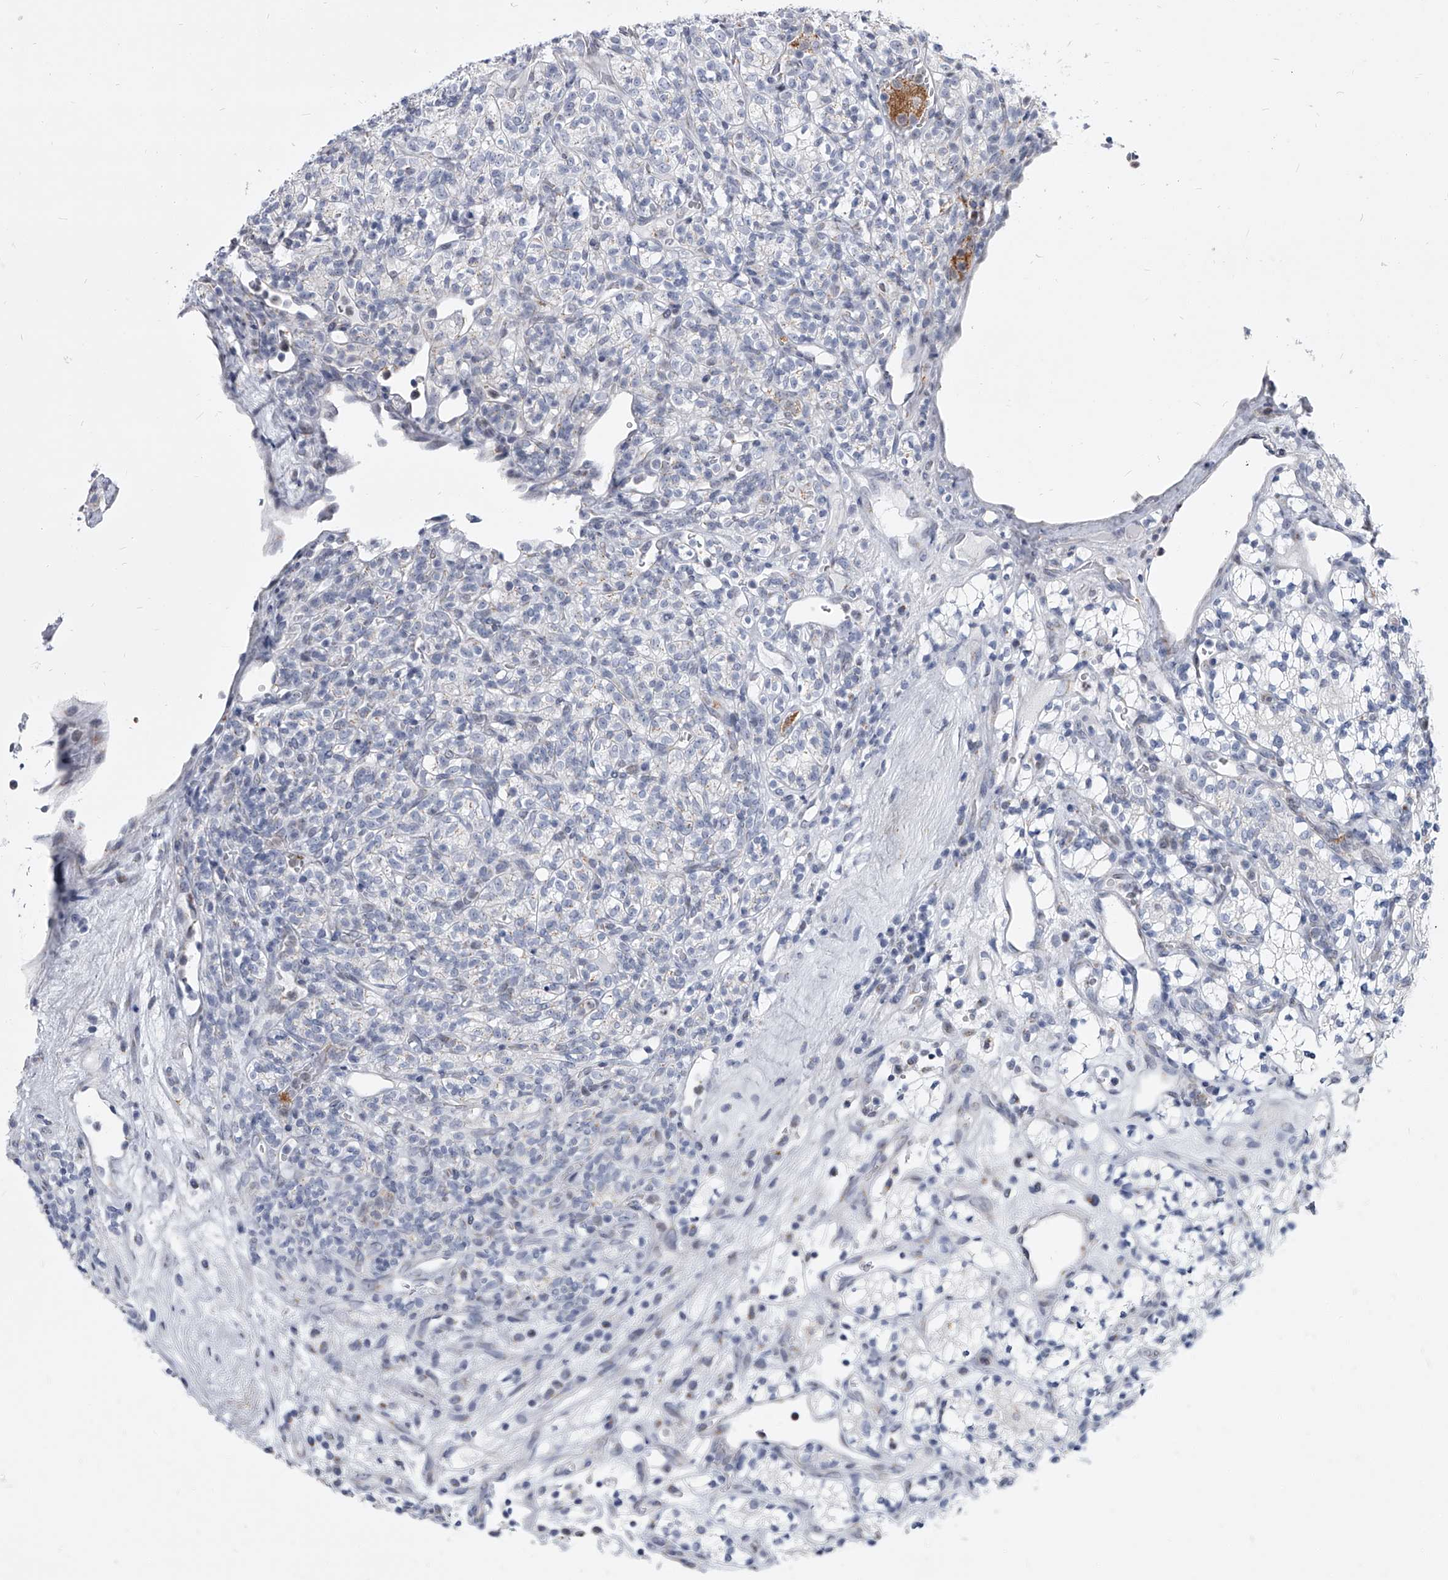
{"staining": {"intensity": "negative", "quantity": "none", "location": "none"}, "tissue": "renal cancer", "cell_type": "Tumor cells", "image_type": "cancer", "snomed": [{"axis": "morphology", "description": "Adenocarcinoma, NOS"}, {"axis": "topography", "description": "Kidney"}], "caption": "This micrograph is of adenocarcinoma (renal) stained with immunohistochemistry to label a protein in brown with the nuclei are counter-stained blue. There is no staining in tumor cells.", "gene": "EVA1C", "patient": {"sex": "male", "age": 77}}